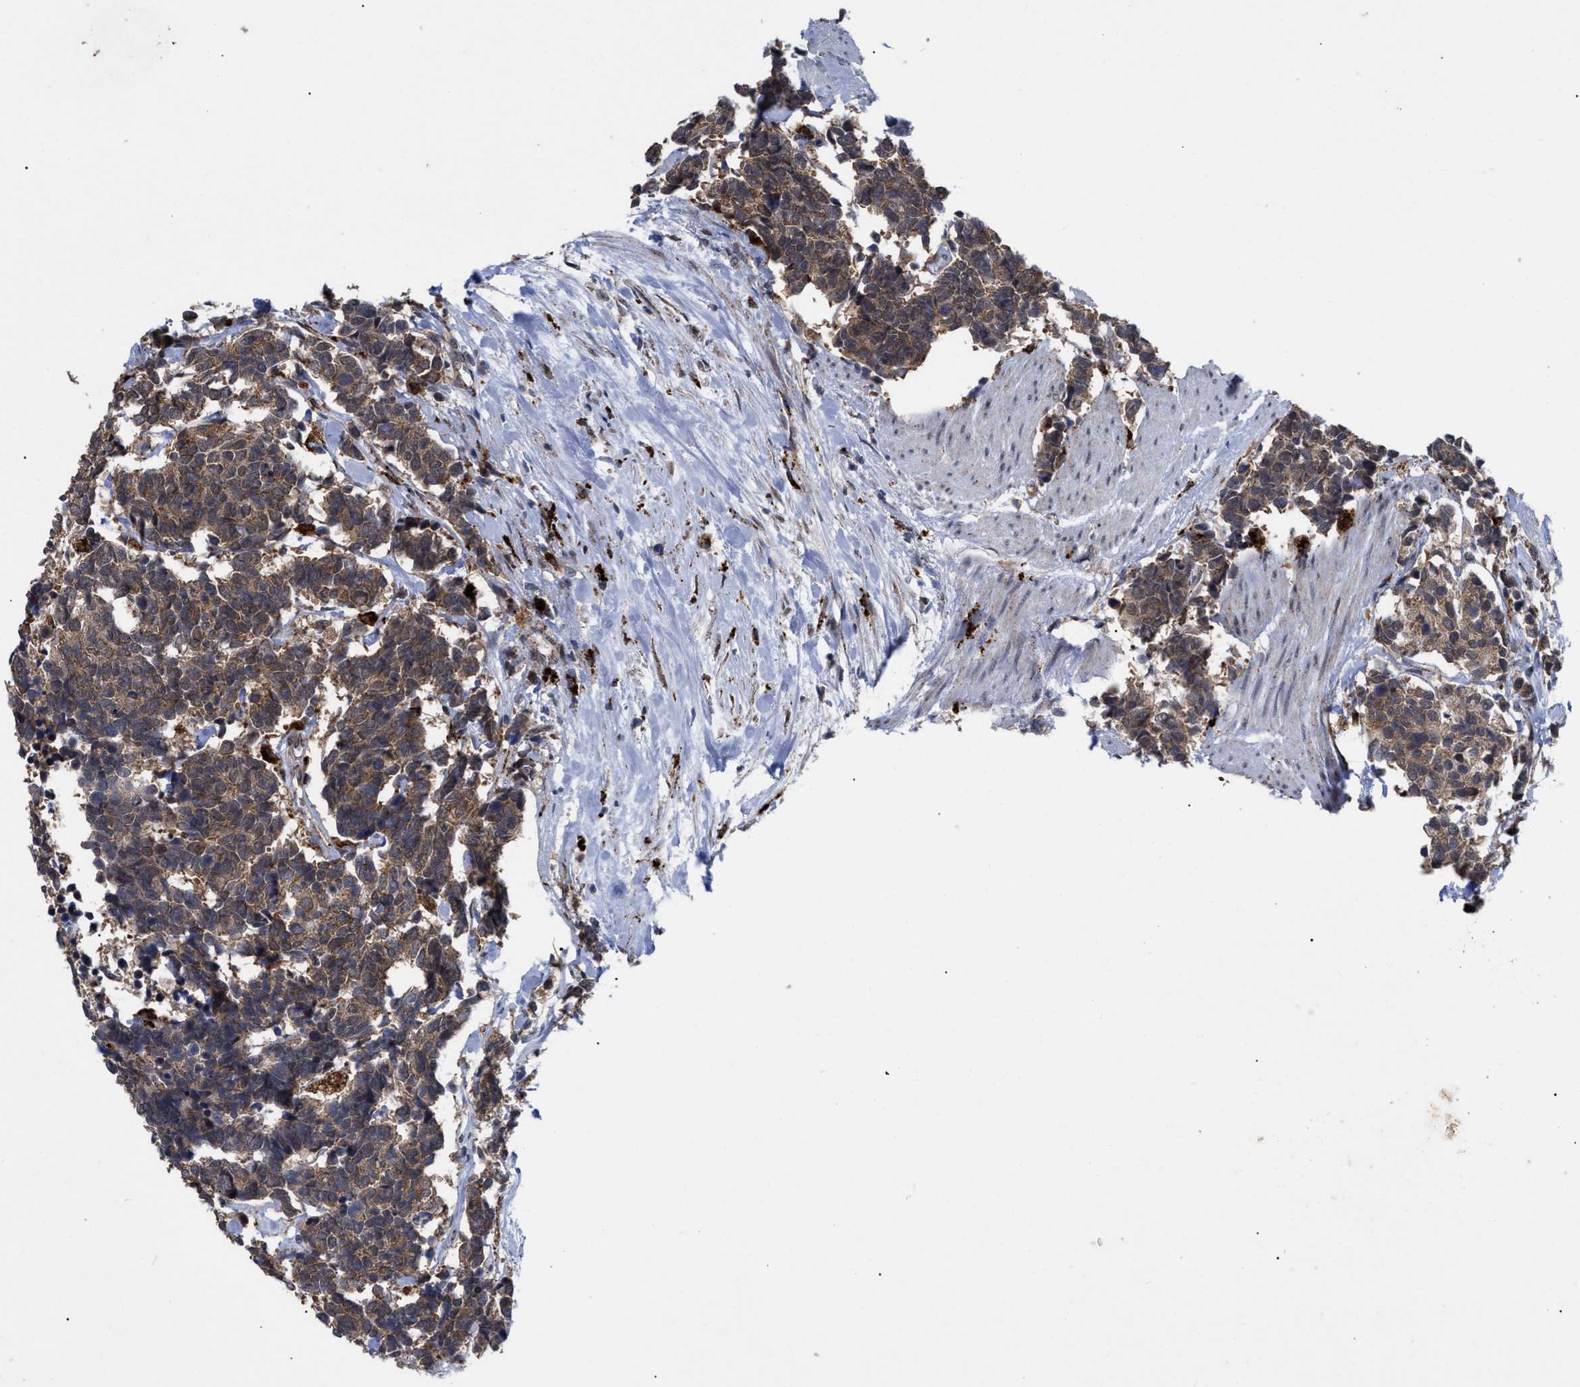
{"staining": {"intensity": "moderate", "quantity": ">75%", "location": "cytoplasmic/membranous"}, "tissue": "carcinoid", "cell_type": "Tumor cells", "image_type": "cancer", "snomed": [{"axis": "morphology", "description": "Carcinoma, NOS"}, {"axis": "morphology", "description": "Carcinoid, malignant, NOS"}, {"axis": "topography", "description": "Urinary bladder"}], "caption": "Human carcinoma stained with a brown dye demonstrates moderate cytoplasmic/membranous positive expression in approximately >75% of tumor cells.", "gene": "UPF1", "patient": {"sex": "male", "age": 57}}